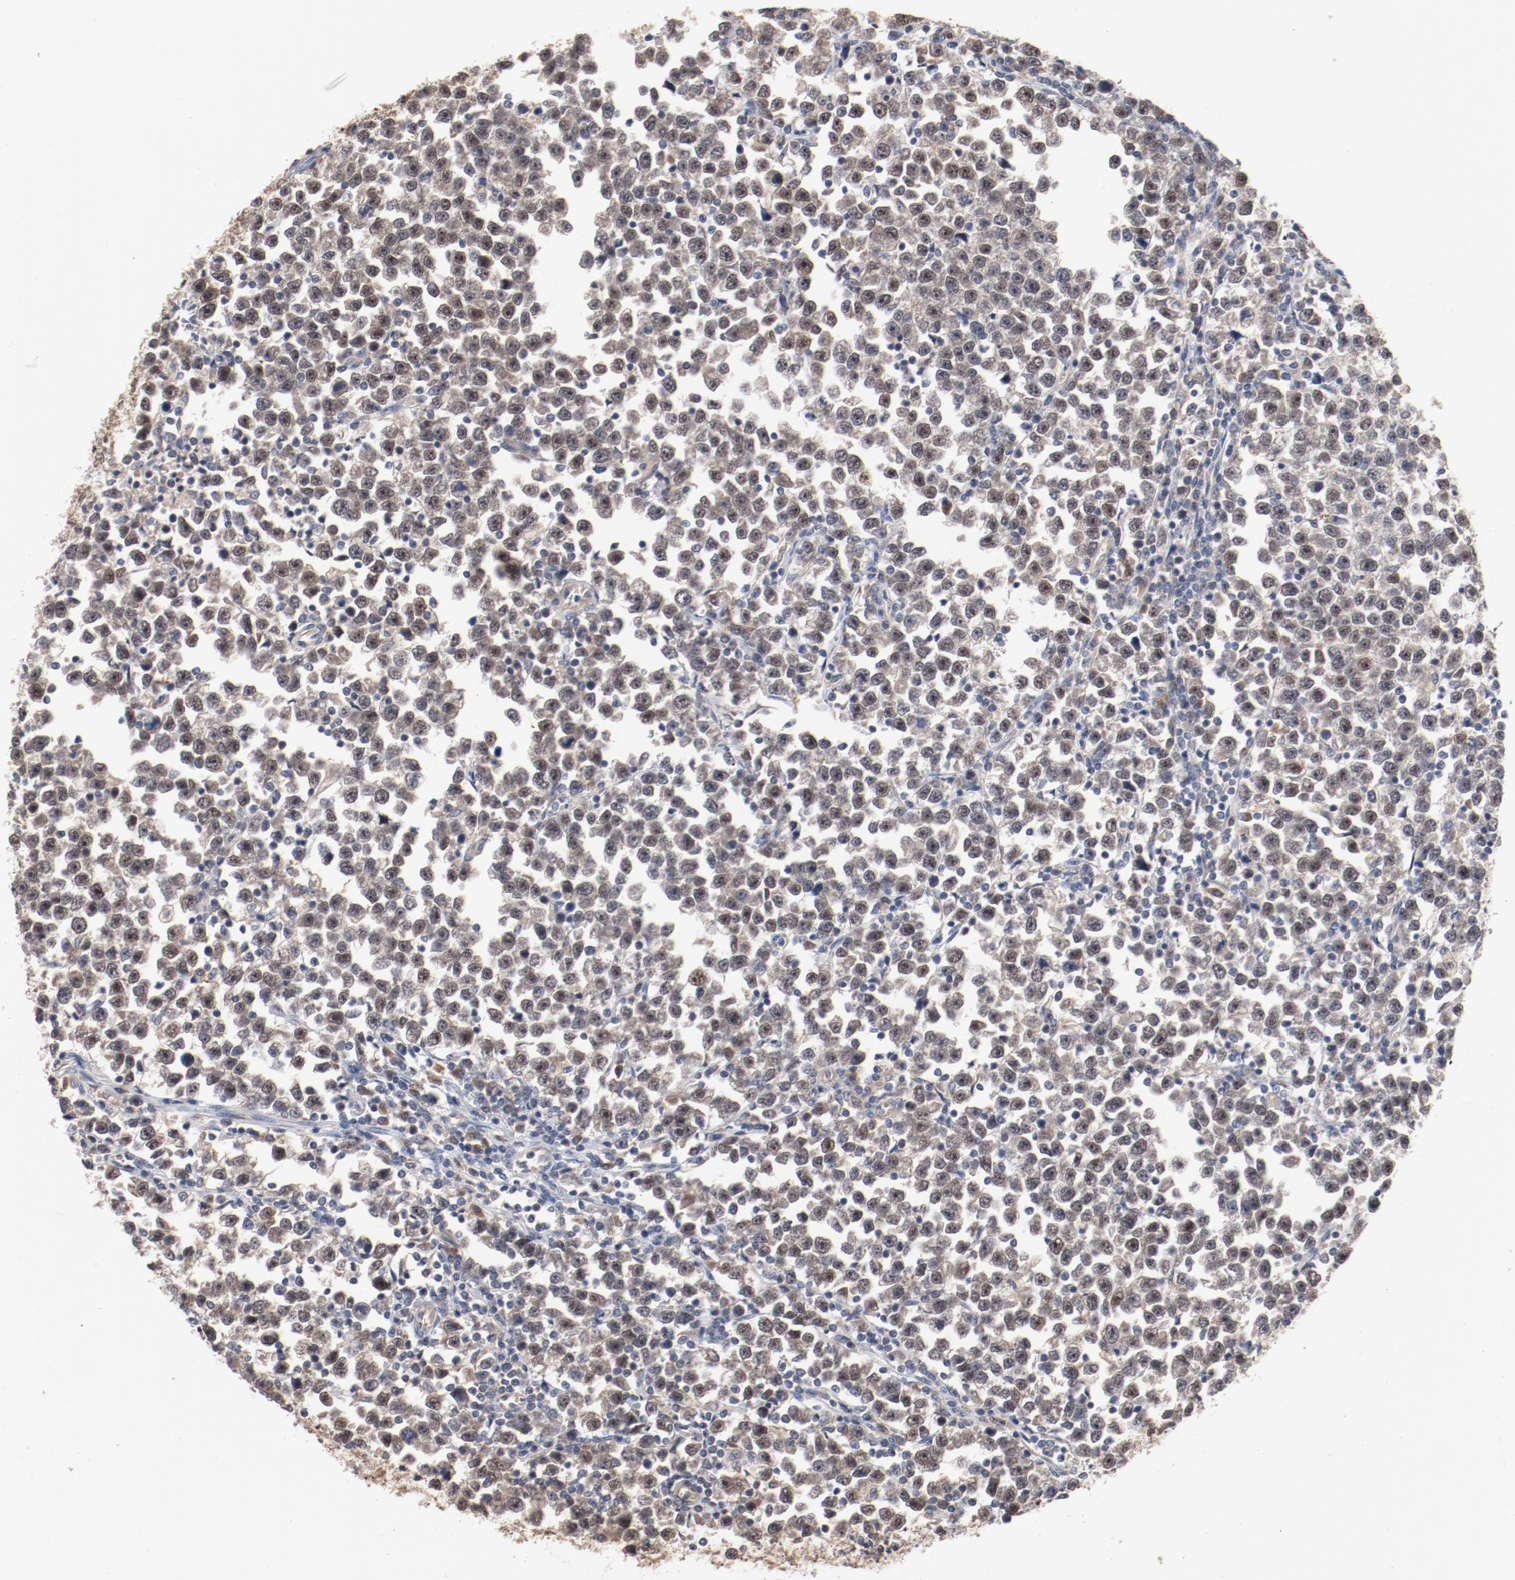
{"staining": {"intensity": "strong", "quantity": ">75%", "location": "cytoplasmic/membranous,nuclear"}, "tissue": "testis cancer", "cell_type": "Tumor cells", "image_type": "cancer", "snomed": [{"axis": "morphology", "description": "Seminoma, NOS"}, {"axis": "topography", "description": "Testis"}], "caption": "A photomicrograph of human testis cancer (seminoma) stained for a protein shows strong cytoplasmic/membranous and nuclear brown staining in tumor cells.", "gene": "RNASE11", "patient": {"sex": "male", "age": 43}}